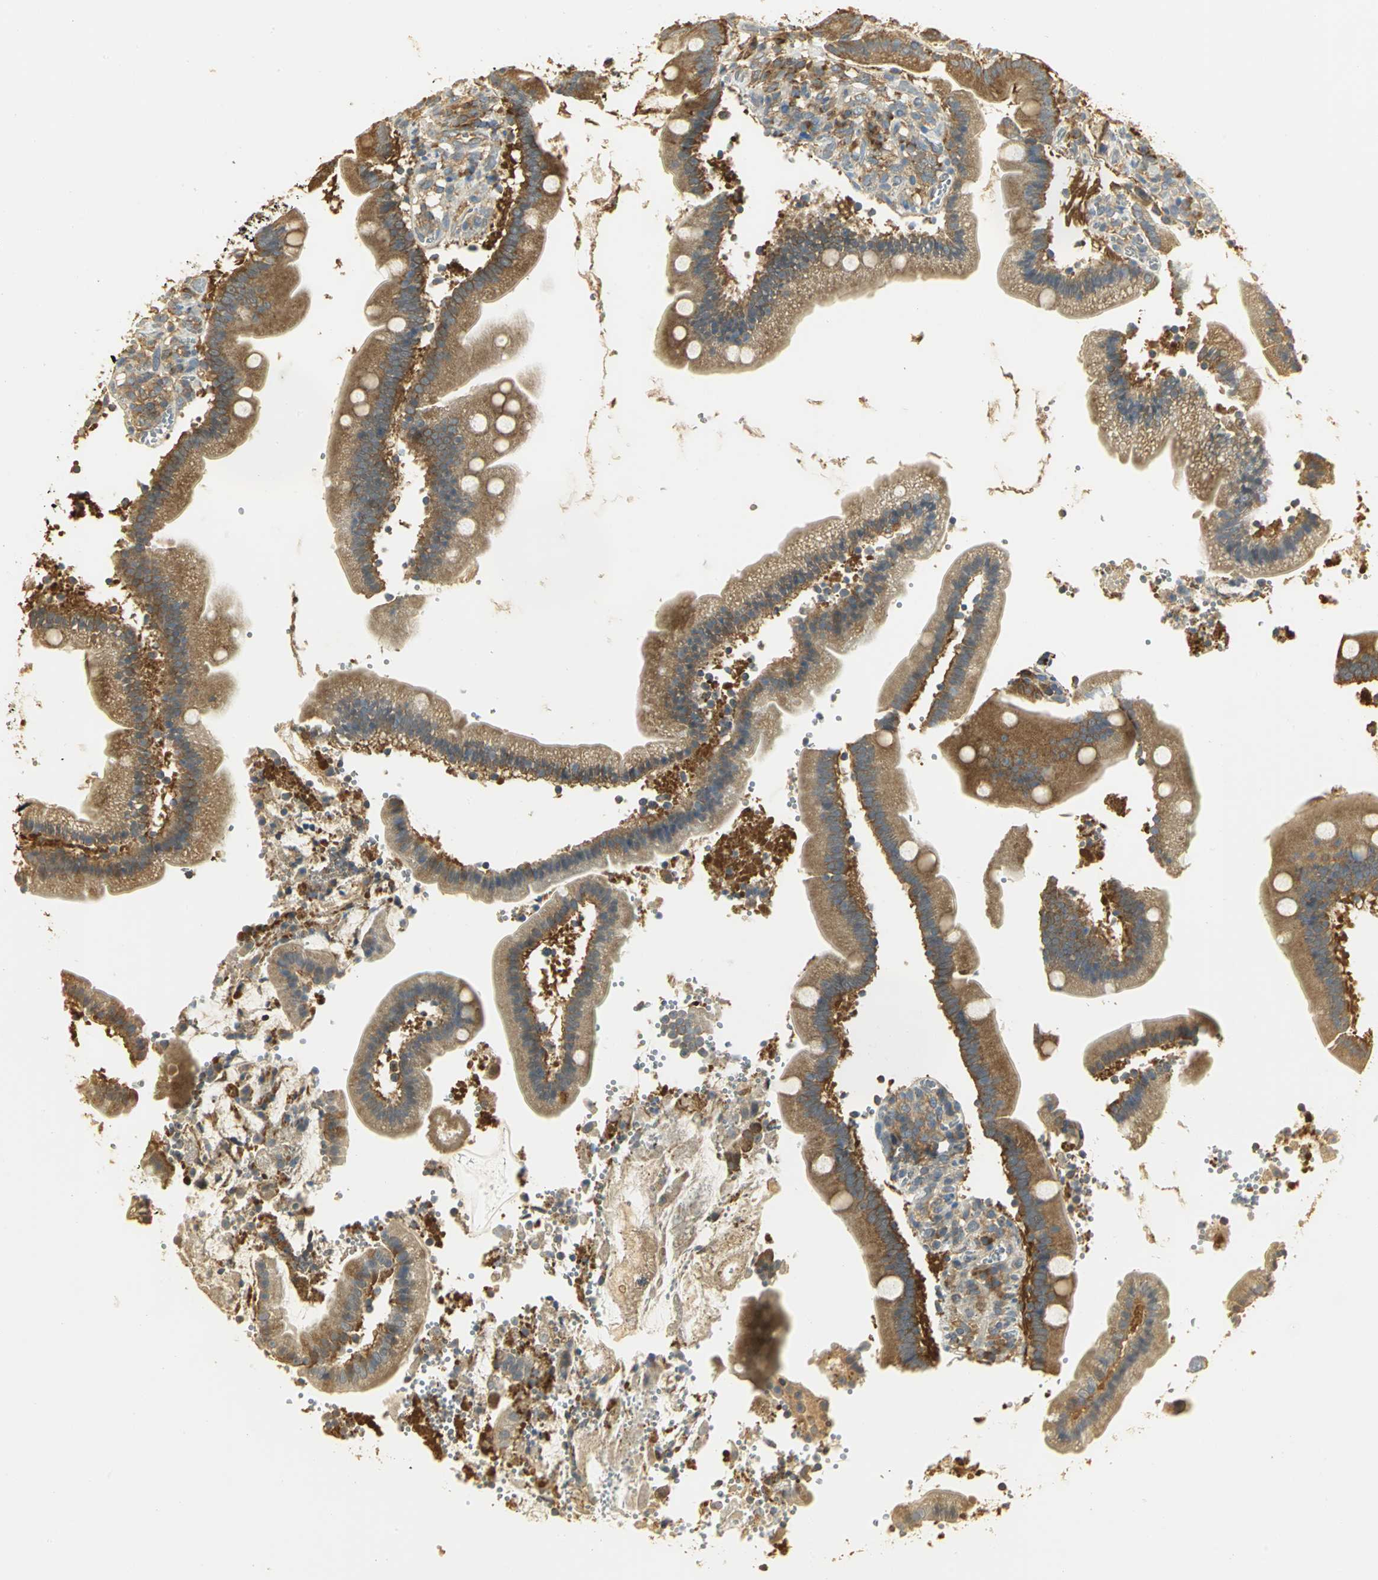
{"staining": {"intensity": "moderate", "quantity": ">75%", "location": "cytoplasmic/membranous"}, "tissue": "duodenum", "cell_type": "Glandular cells", "image_type": "normal", "snomed": [{"axis": "morphology", "description": "Normal tissue, NOS"}, {"axis": "topography", "description": "Duodenum"}], "caption": "Immunohistochemical staining of unremarkable duodenum exhibits medium levels of moderate cytoplasmic/membranous staining in about >75% of glandular cells. Nuclei are stained in blue.", "gene": "RARS1", "patient": {"sex": "male", "age": 66}}